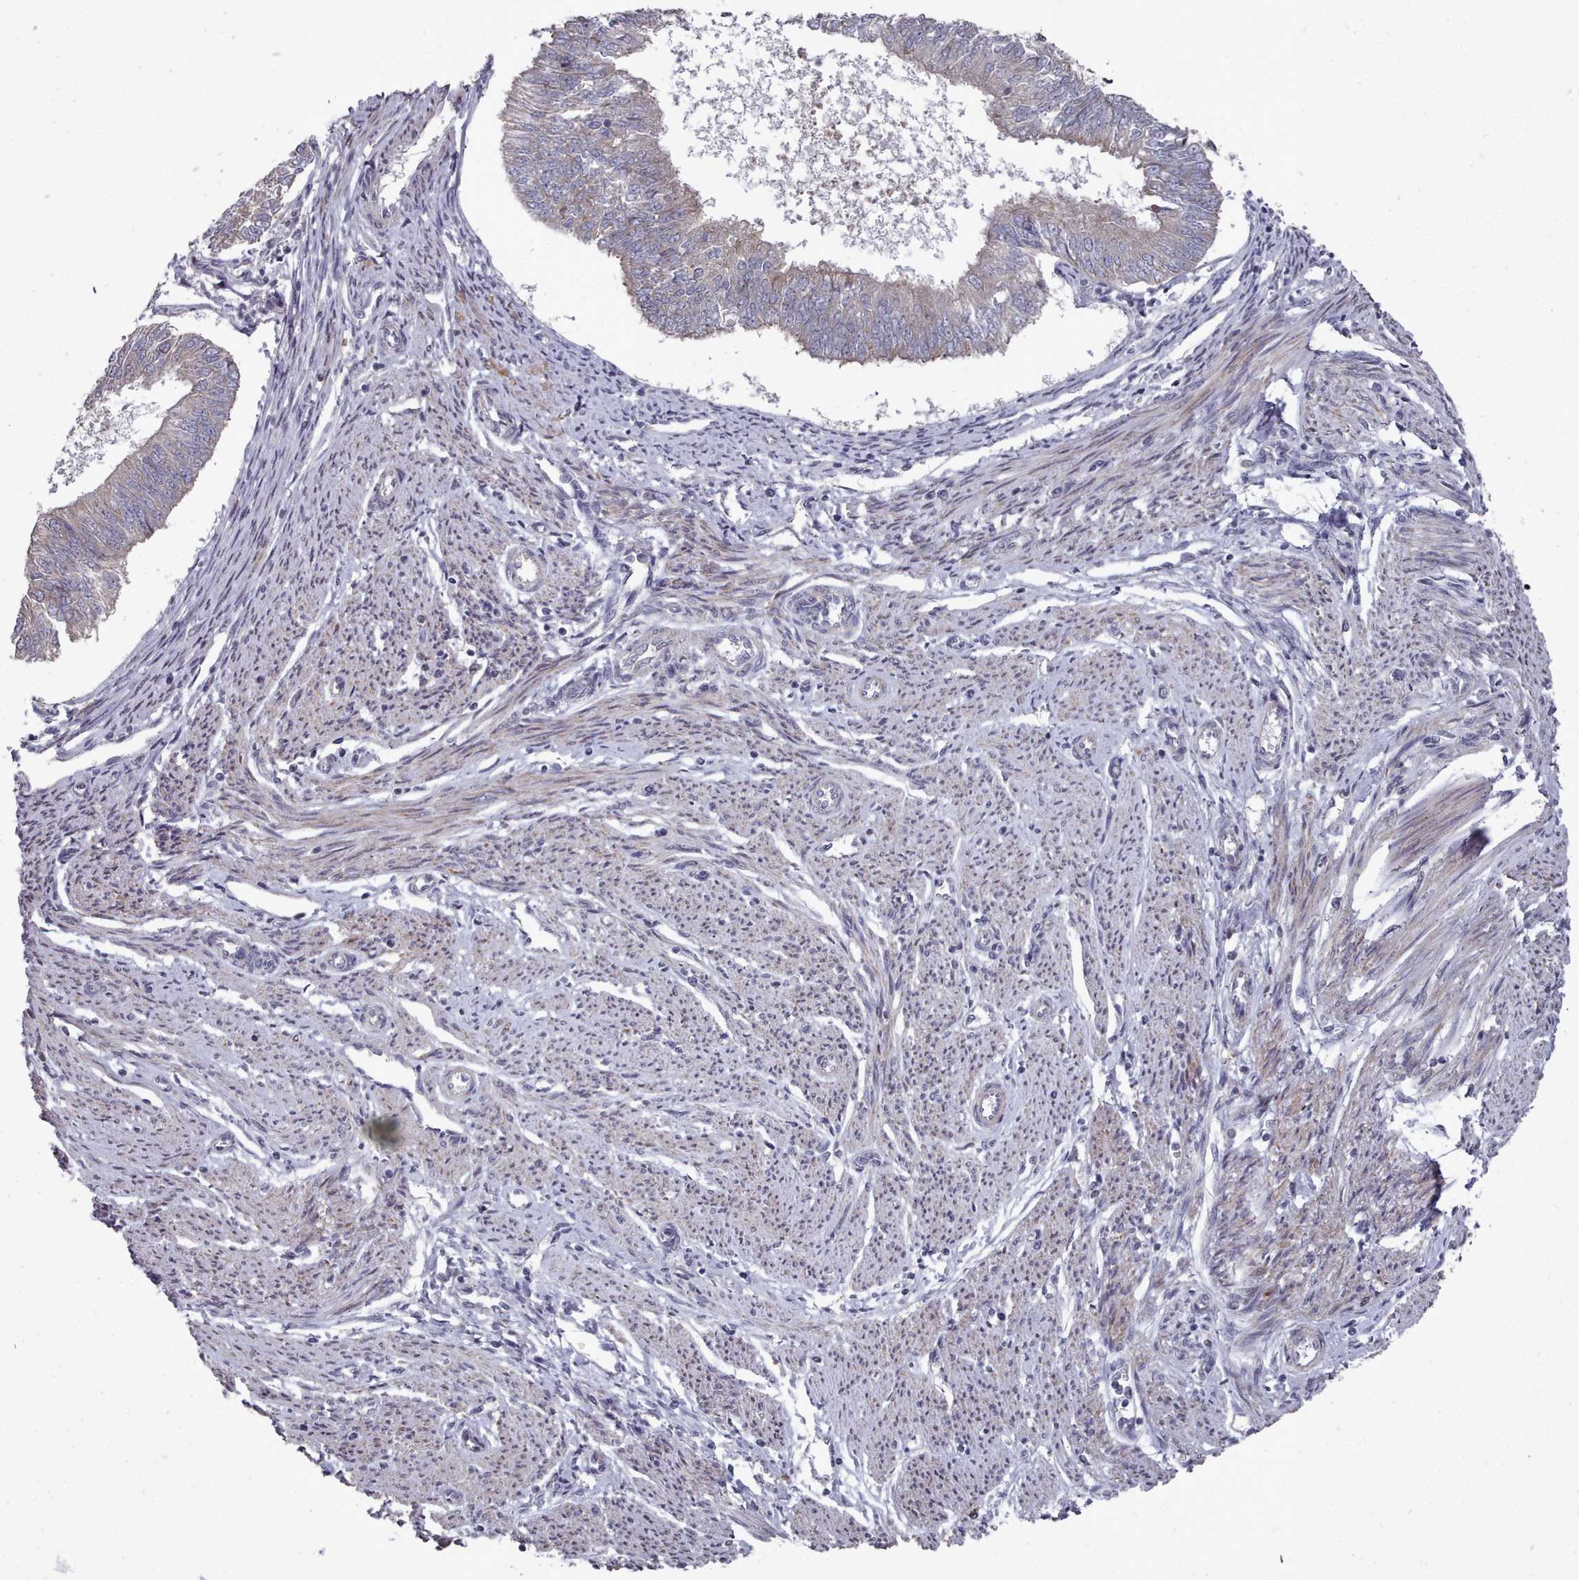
{"staining": {"intensity": "weak", "quantity": "<25%", "location": "cytoplasmic/membranous"}, "tissue": "endometrial cancer", "cell_type": "Tumor cells", "image_type": "cancer", "snomed": [{"axis": "morphology", "description": "Adenocarcinoma, NOS"}, {"axis": "topography", "description": "Endometrium"}], "caption": "Image shows no significant protein positivity in tumor cells of endometrial adenocarcinoma.", "gene": "ACKR3", "patient": {"sex": "female", "age": 58}}